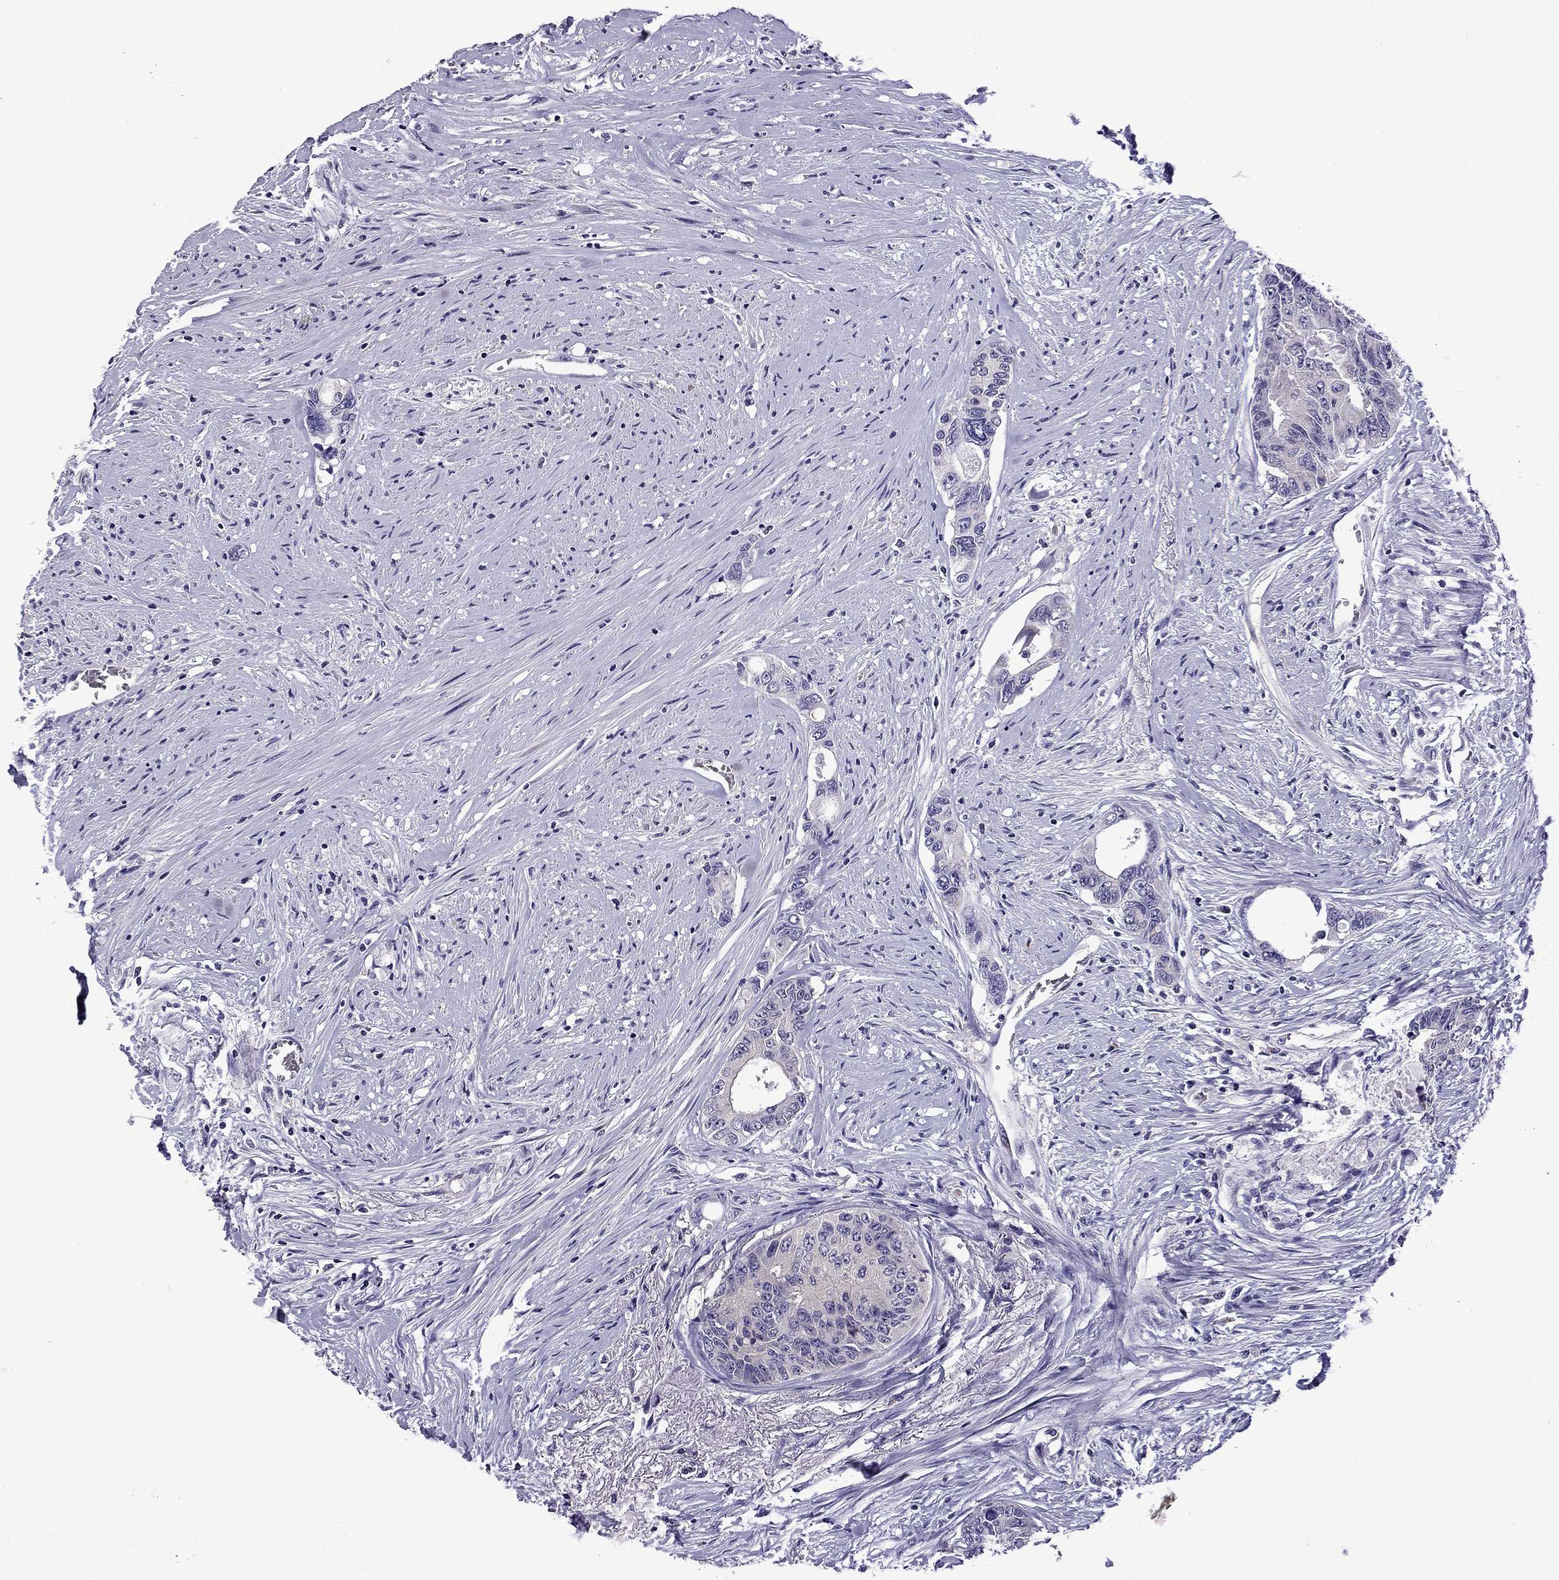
{"staining": {"intensity": "weak", "quantity": "<25%", "location": "cytoplasmic/membranous"}, "tissue": "colorectal cancer", "cell_type": "Tumor cells", "image_type": "cancer", "snomed": [{"axis": "morphology", "description": "Adenocarcinoma, NOS"}, {"axis": "topography", "description": "Rectum"}], "caption": "High power microscopy histopathology image of an immunohistochemistry (IHC) micrograph of colorectal cancer (adenocarcinoma), revealing no significant staining in tumor cells.", "gene": "TTN", "patient": {"sex": "male", "age": 59}}